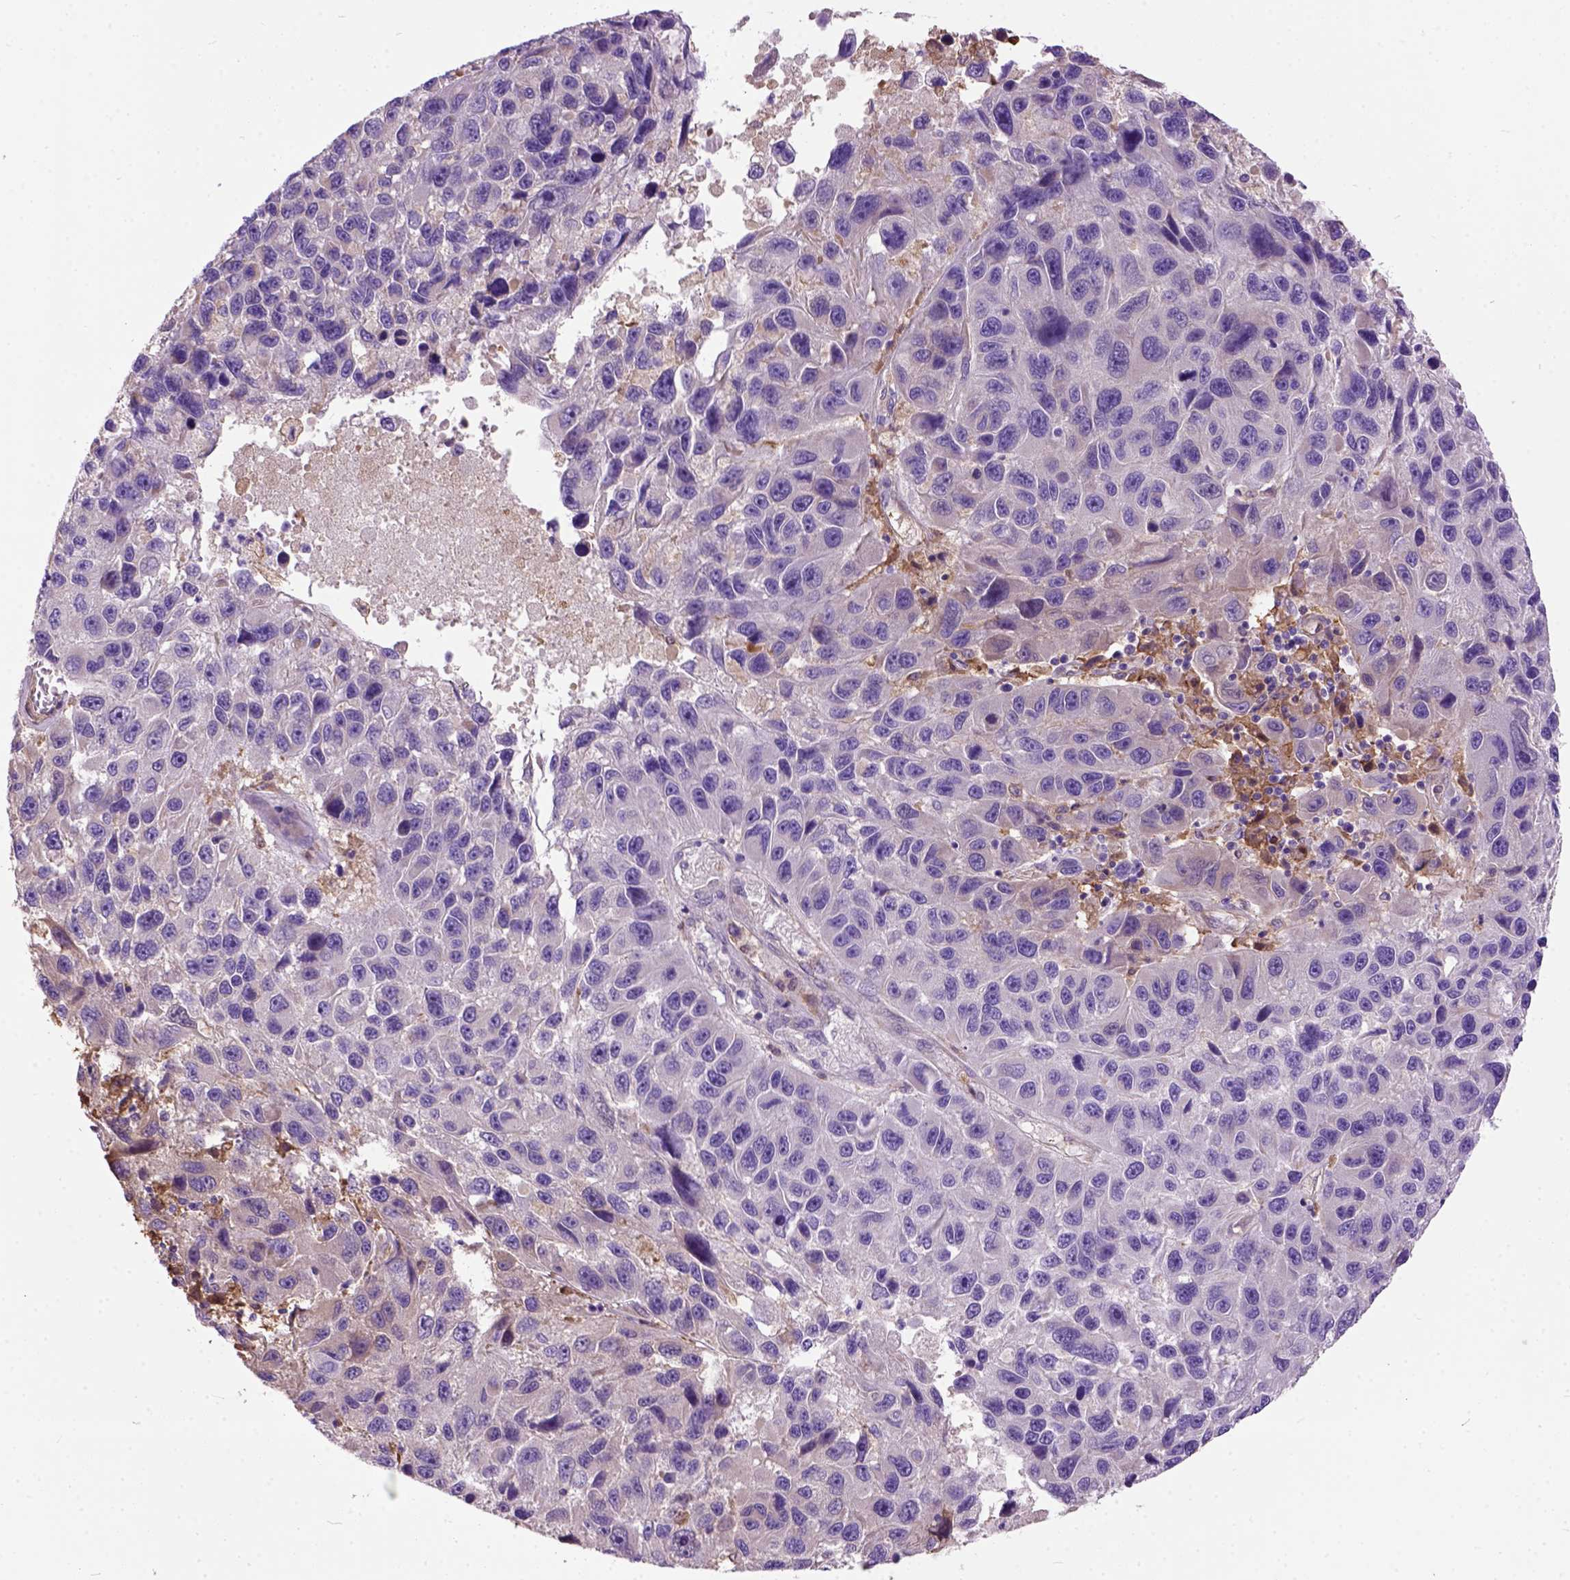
{"staining": {"intensity": "negative", "quantity": "none", "location": "none"}, "tissue": "melanoma", "cell_type": "Tumor cells", "image_type": "cancer", "snomed": [{"axis": "morphology", "description": "Malignant melanoma, NOS"}, {"axis": "topography", "description": "Skin"}], "caption": "An IHC micrograph of malignant melanoma is shown. There is no staining in tumor cells of malignant melanoma.", "gene": "SEMA4F", "patient": {"sex": "male", "age": 53}}